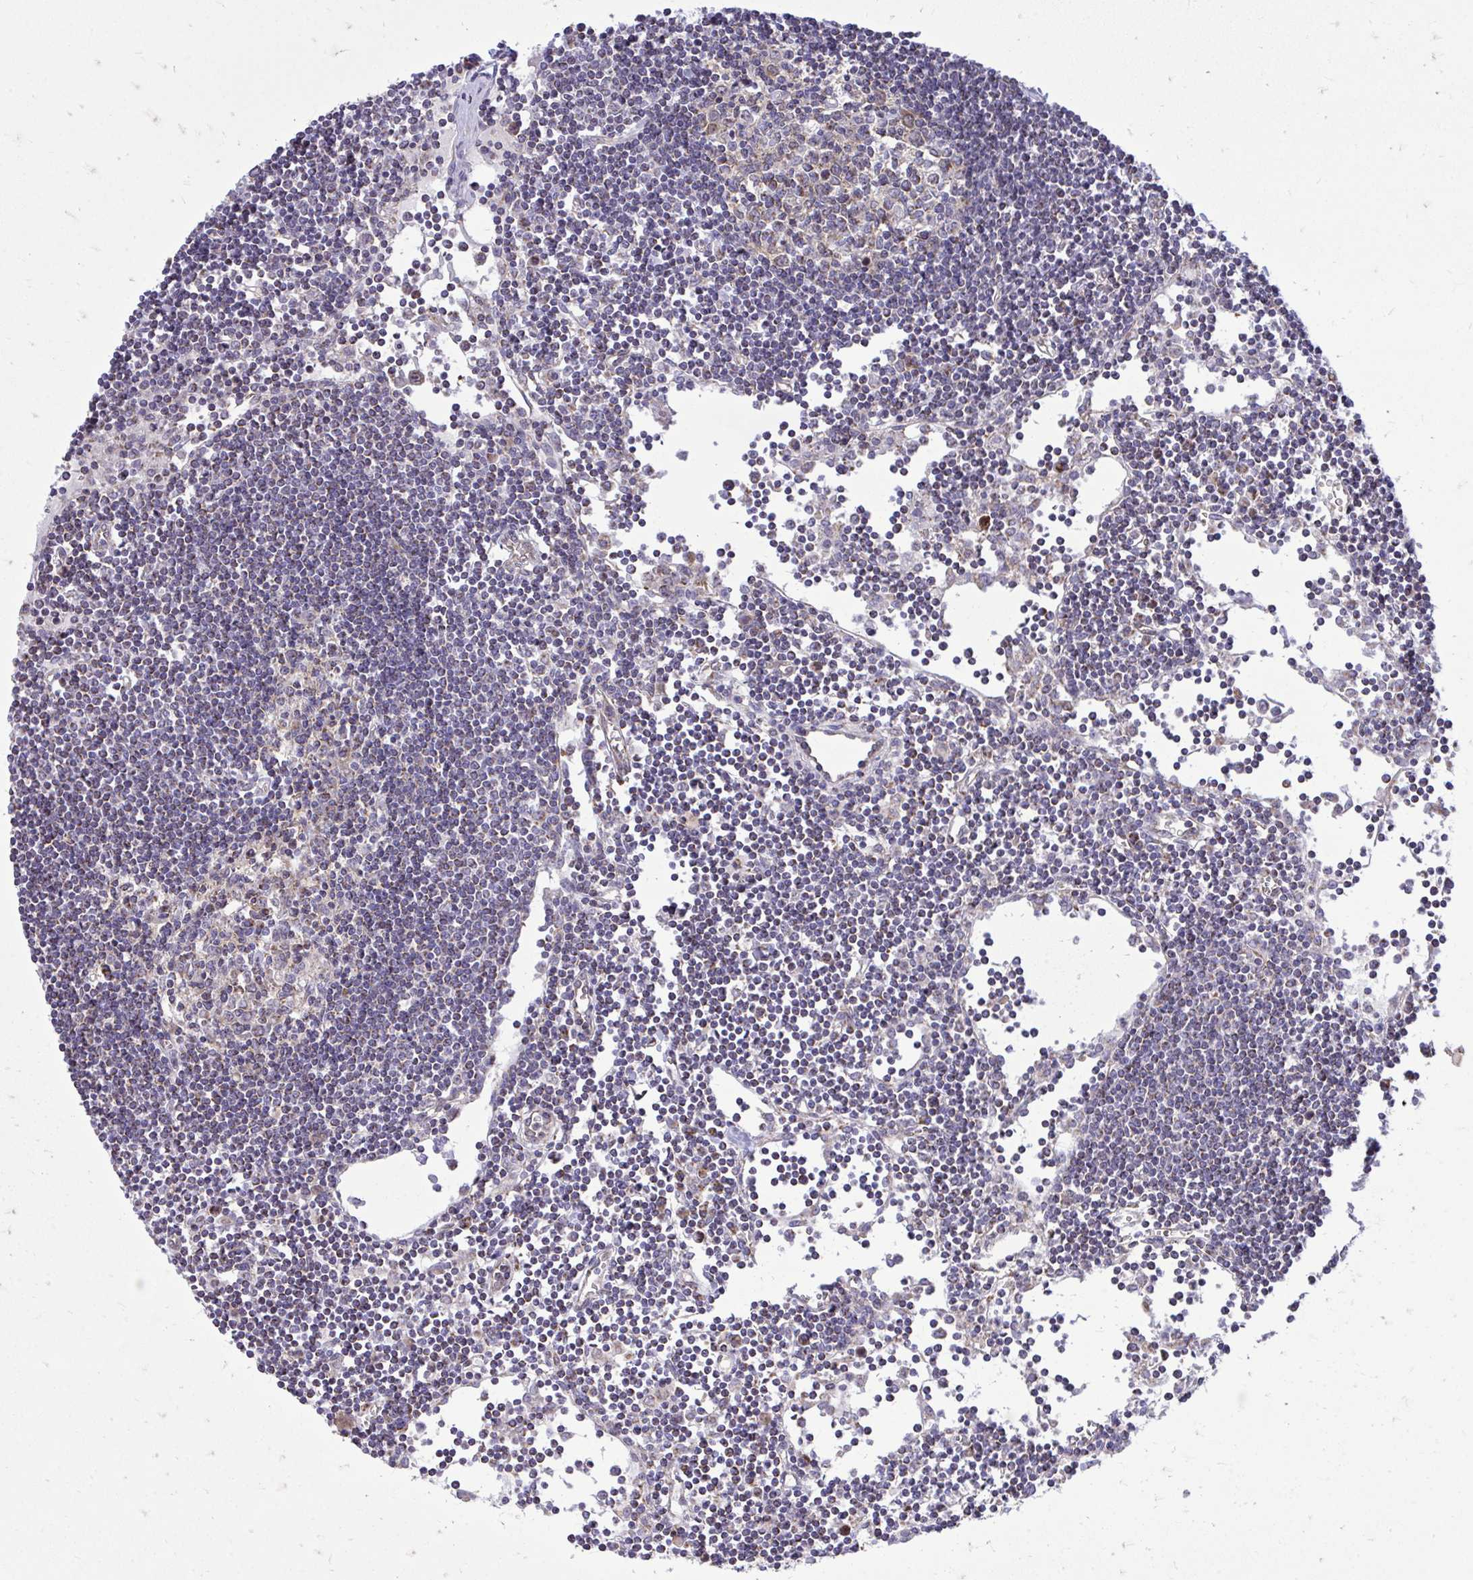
{"staining": {"intensity": "moderate", "quantity": ">75%", "location": "cytoplasmic/membranous"}, "tissue": "lymph node", "cell_type": "Germinal center cells", "image_type": "normal", "snomed": [{"axis": "morphology", "description": "Normal tissue, NOS"}, {"axis": "topography", "description": "Lymph node"}], "caption": "Immunohistochemistry (DAB) staining of benign lymph node displays moderate cytoplasmic/membranous protein staining in about >75% of germinal center cells. (DAB = brown stain, brightfield microscopy at high magnification).", "gene": "UBE2C", "patient": {"sex": "female", "age": 65}}